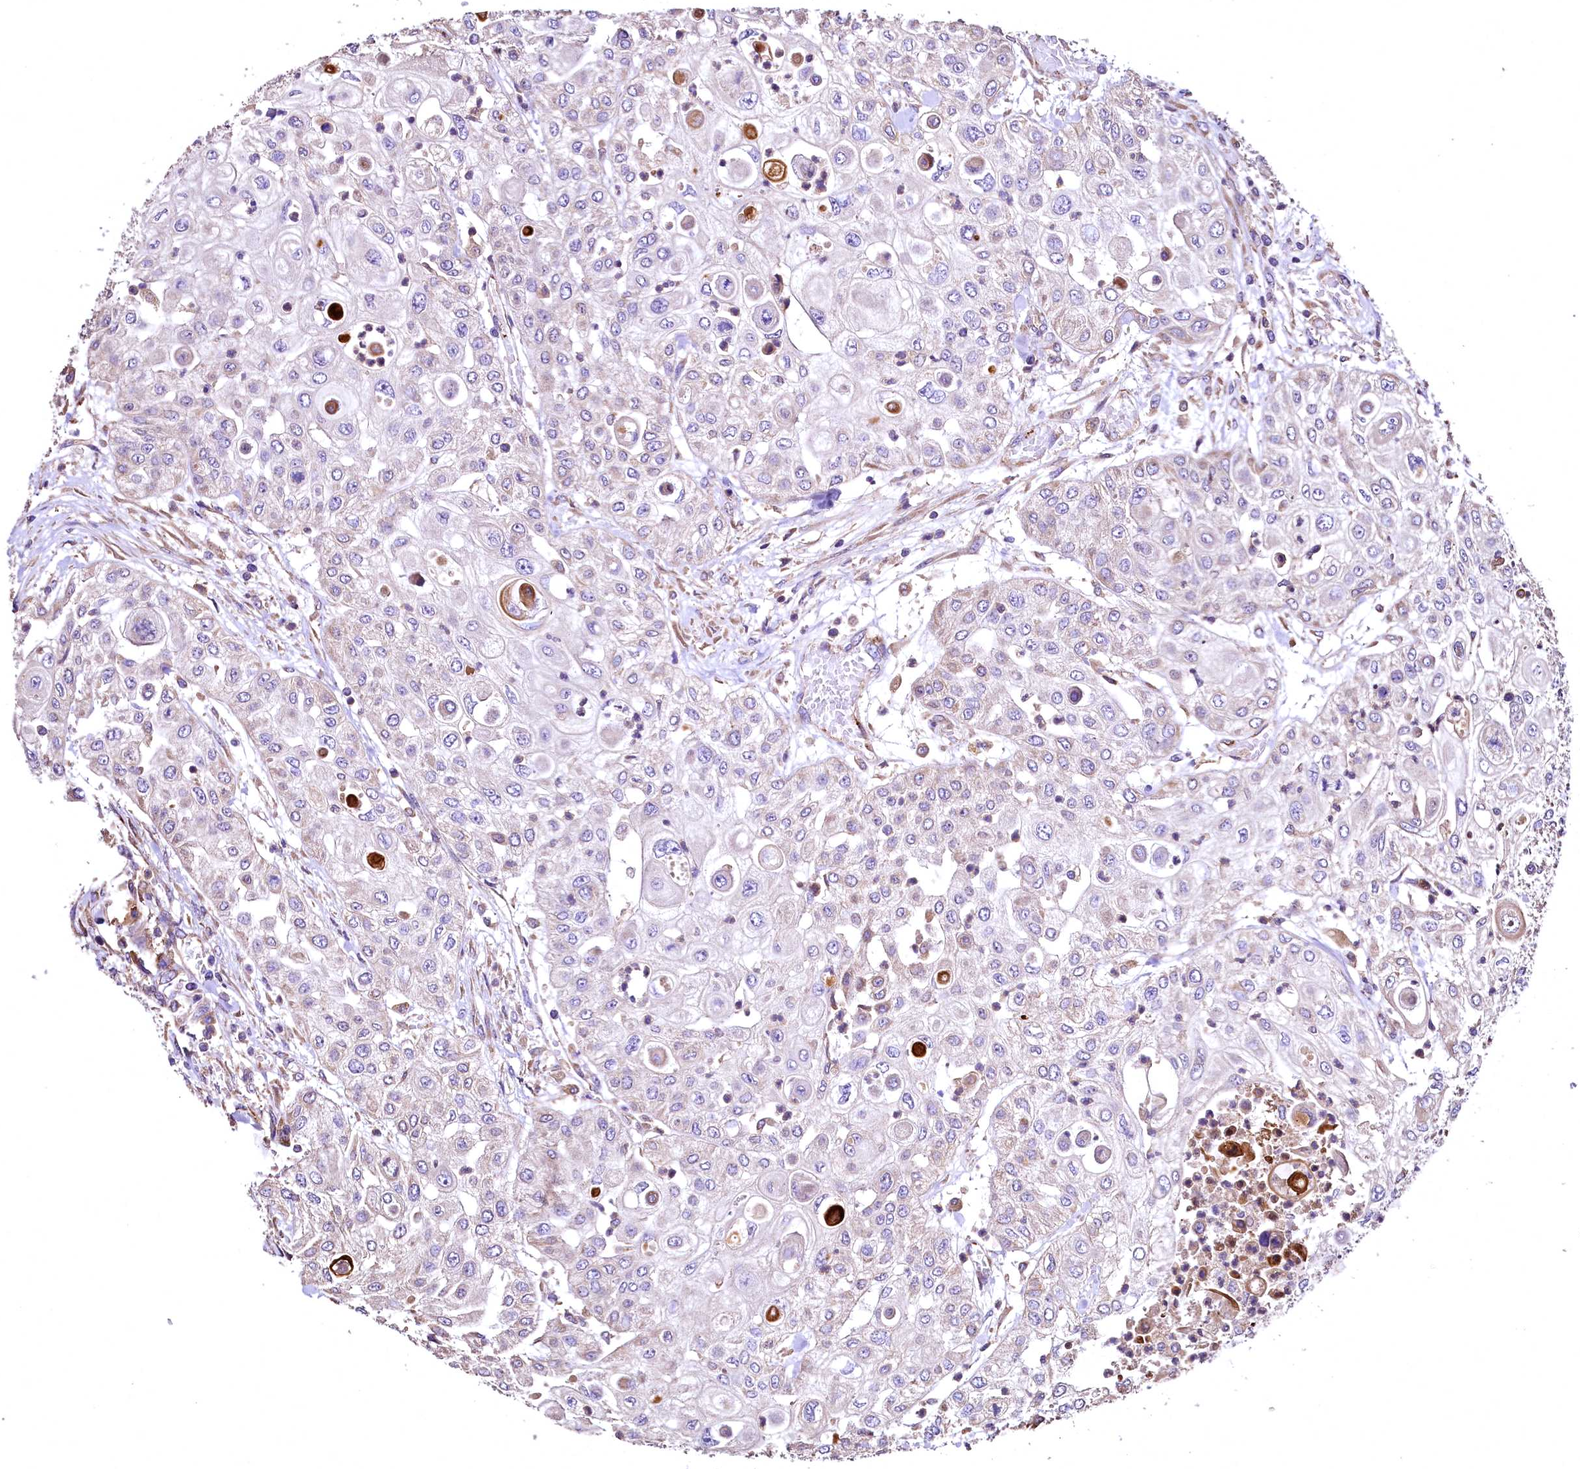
{"staining": {"intensity": "negative", "quantity": "none", "location": "none"}, "tissue": "urothelial cancer", "cell_type": "Tumor cells", "image_type": "cancer", "snomed": [{"axis": "morphology", "description": "Urothelial carcinoma, High grade"}, {"axis": "topography", "description": "Urinary bladder"}], "caption": "Immunohistochemical staining of high-grade urothelial carcinoma reveals no significant expression in tumor cells. (Stains: DAB IHC with hematoxylin counter stain, Microscopy: brightfield microscopy at high magnification).", "gene": "RASSF1", "patient": {"sex": "female", "age": 79}}